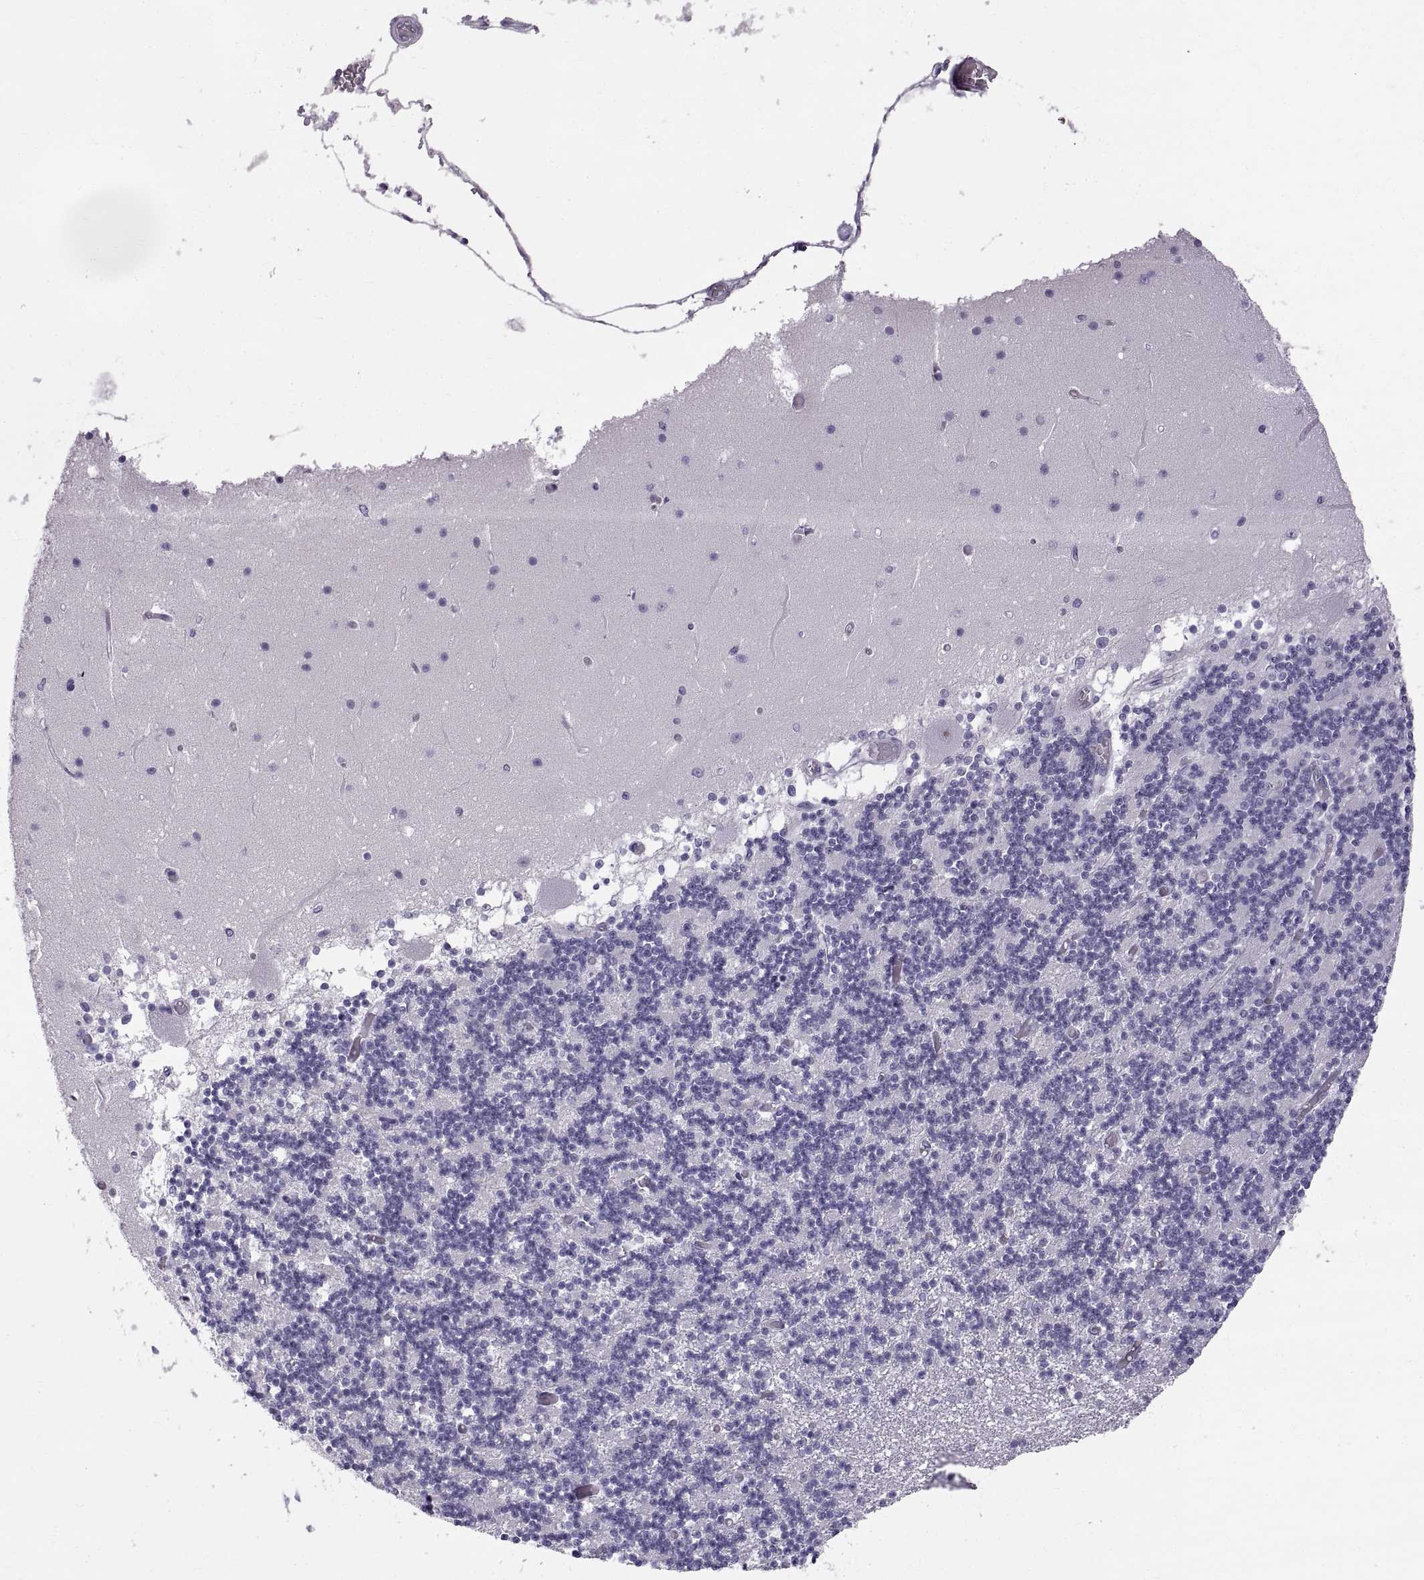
{"staining": {"intensity": "negative", "quantity": "none", "location": "none"}, "tissue": "cerebellum", "cell_type": "Cells in granular layer", "image_type": "normal", "snomed": [{"axis": "morphology", "description": "Normal tissue, NOS"}, {"axis": "topography", "description": "Cerebellum"}], "caption": "This is an immunohistochemistry micrograph of benign human cerebellum. There is no positivity in cells in granular layer.", "gene": "WFDC8", "patient": {"sex": "female", "age": 28}}